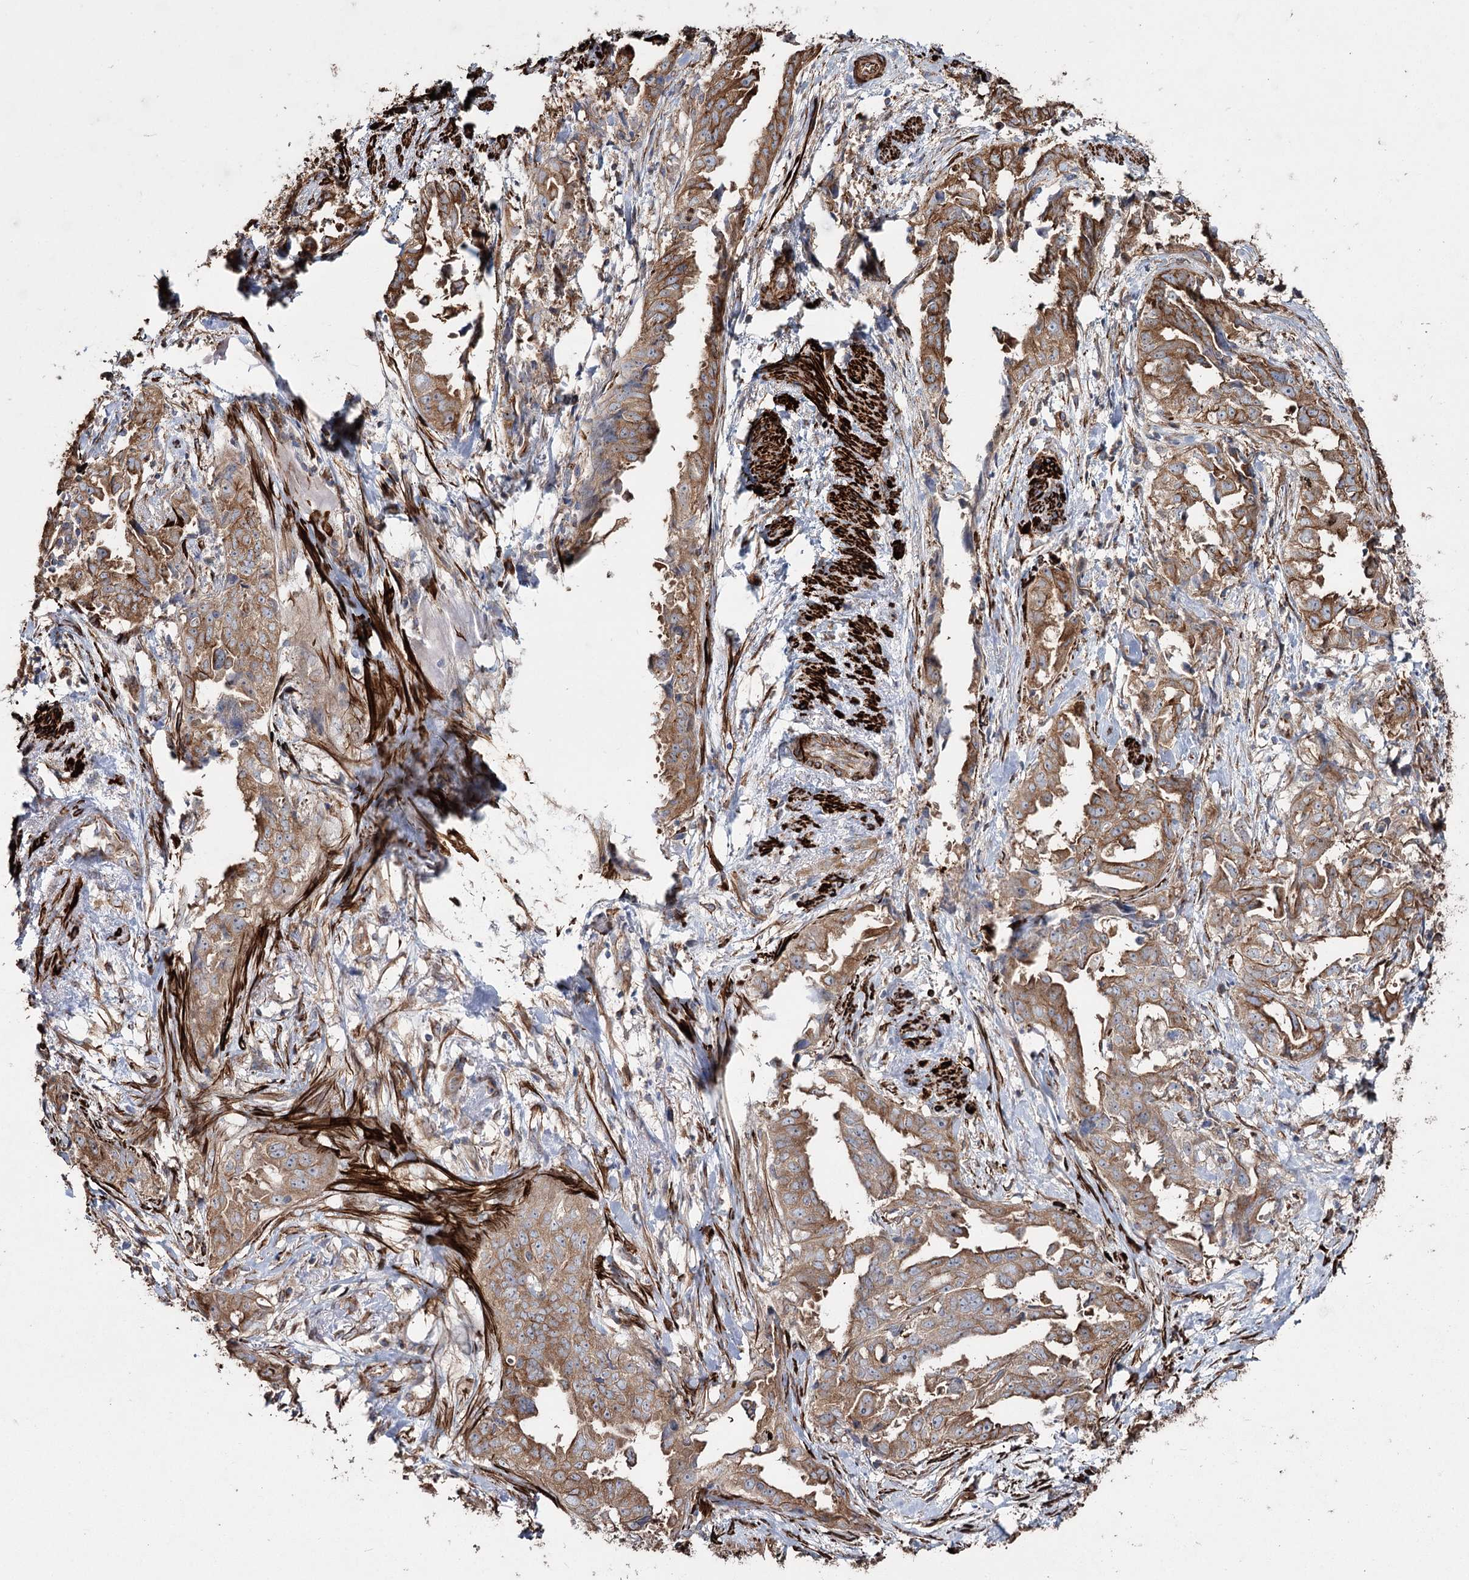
{"staining": {"intensity": "moderate", "quantity": ">75%", "location": "cytoplasmic/membranous"}, "tissue": "endometrial cancer", "cell_type": "Tumor cells", "image_type": "cancer", "snomed": [{"axis": "morphology", "description": "Adenocarcinoma, NOS"}, {"axis": "topography", "description": "Endometrium"}], "caption": "IHC staining of endometrial adenocarcinoma, which shows medium levels of moderate cytoplasmic/membranous staining in approximately >75% of tumor cells indicating moderate cytoplasmic/membranous protein staining. The staining was performed using DAB (brown) for protein detection and nuclei were counterstained in hematoxylin (blue).", "gene": "SUMF1", "patient": {"sex": "female", "age": 65}}